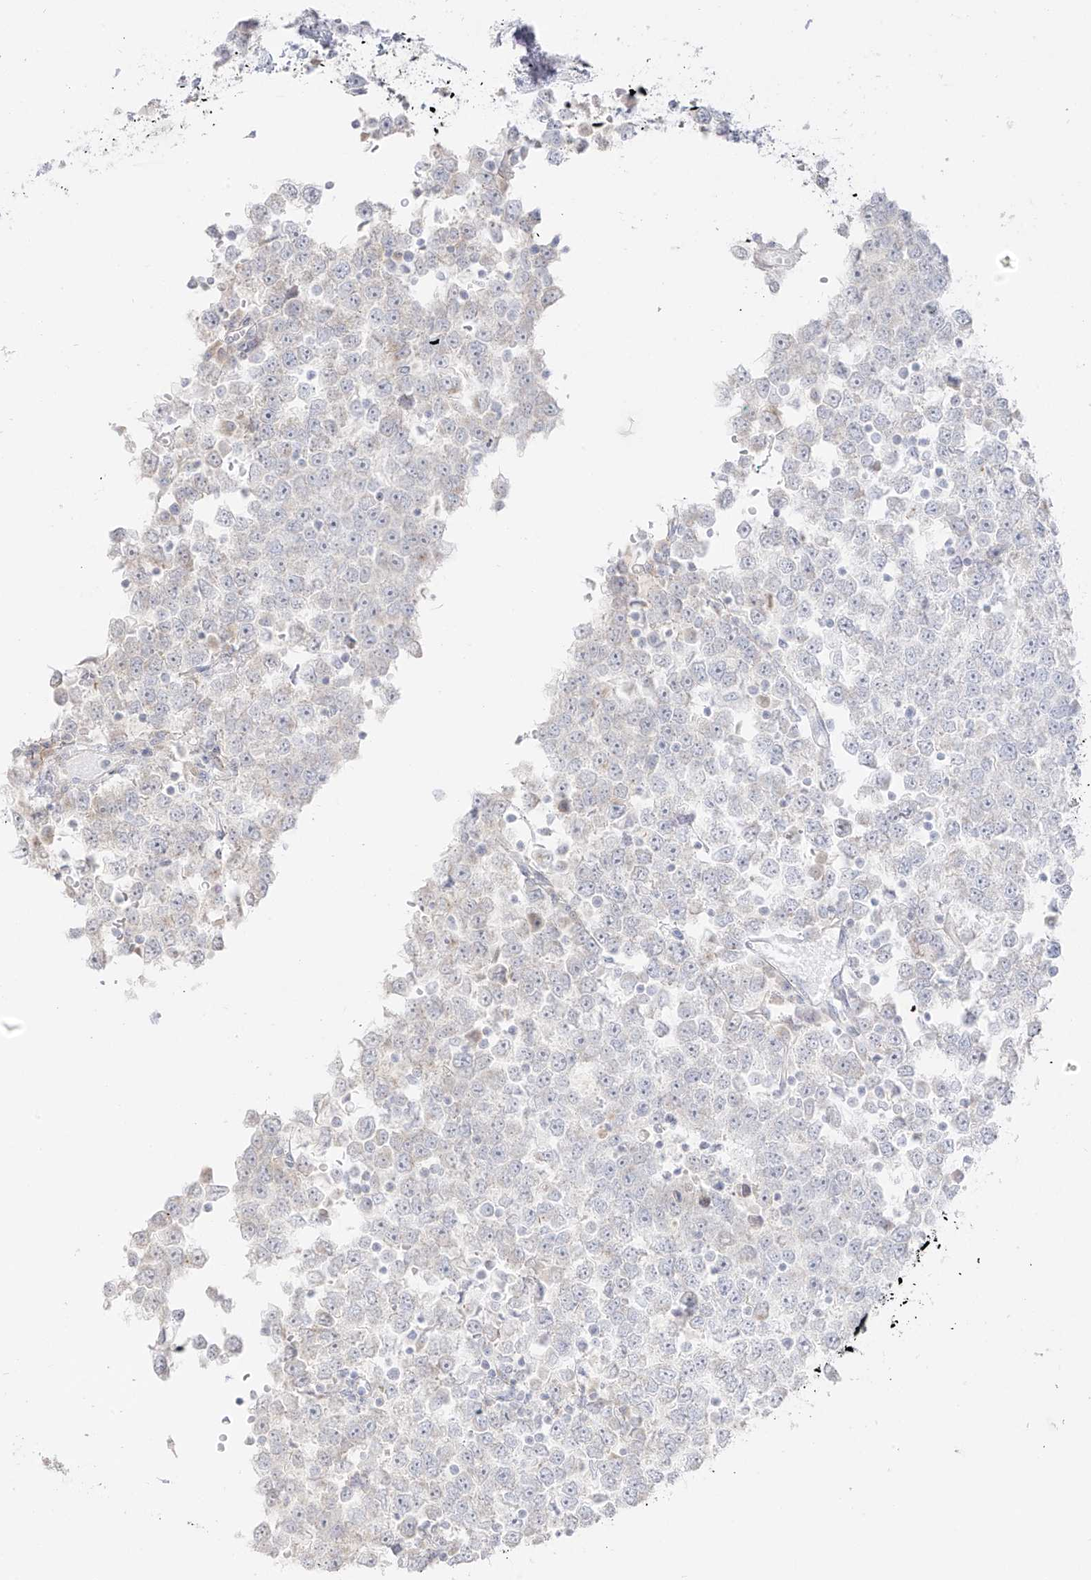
{"staining": {"intensity": "negative", "quantity": "none", "location": "none"}, "tissue": "testis cancer", "cell_type": "Tumor cells", "image_type": "cancer", "snomed": [{"axis": "morphology", "description": "Seminoma, NOS"}, {"axis": "topography", "description": "Testis"}], "caption": "Immunohistochemistry (IHC) photomicrograph of neoplastic tissue: seminoma (testis) stained with DAB reveals no significant protein expression in tumor cells.", "gene": "C11orf87", "patient": {"sex": "male", "age": 65}}